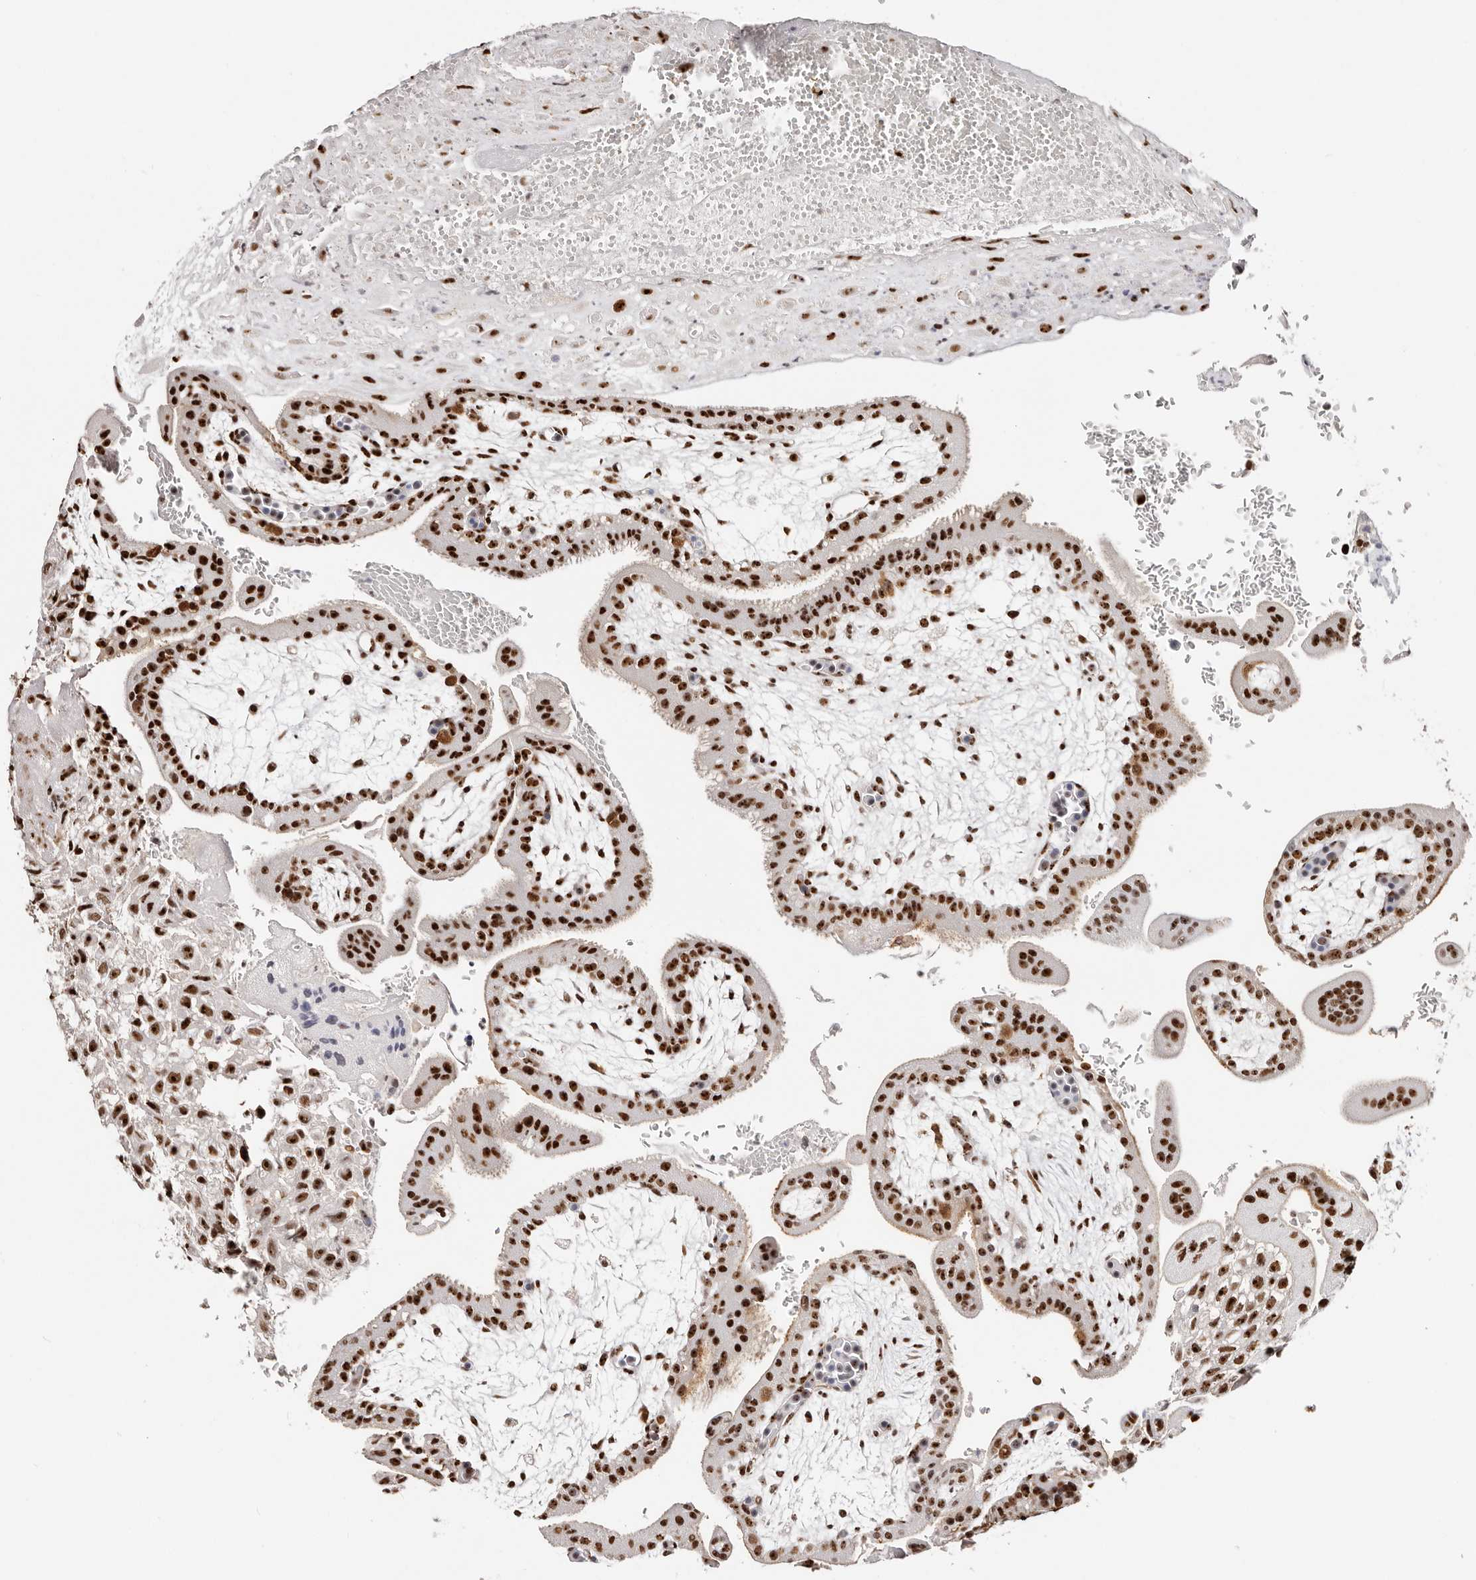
{"staining": {"intensity": "strong", "quantity": ">75%", "location": "nuclear"}, "tissue": "placenta", "cell_type": "Decidual cells", "image_type": "normal", "snomed": [{"axis": "morphology", "description": "Normal tissue, NOS"}, {"axis": "topography", "description": "Placenta"}], "caption": "IHC histopathology image of normal placenta: human placenta stained using immunohistochemistry (IHC) demonstrates high levels of strong protein expression localized specifically in the nuclear of decidual cells, appearing as a nuclear brown color.", "gene": "IQGAP3", "patient": {"sex": "female", "age": 35}}